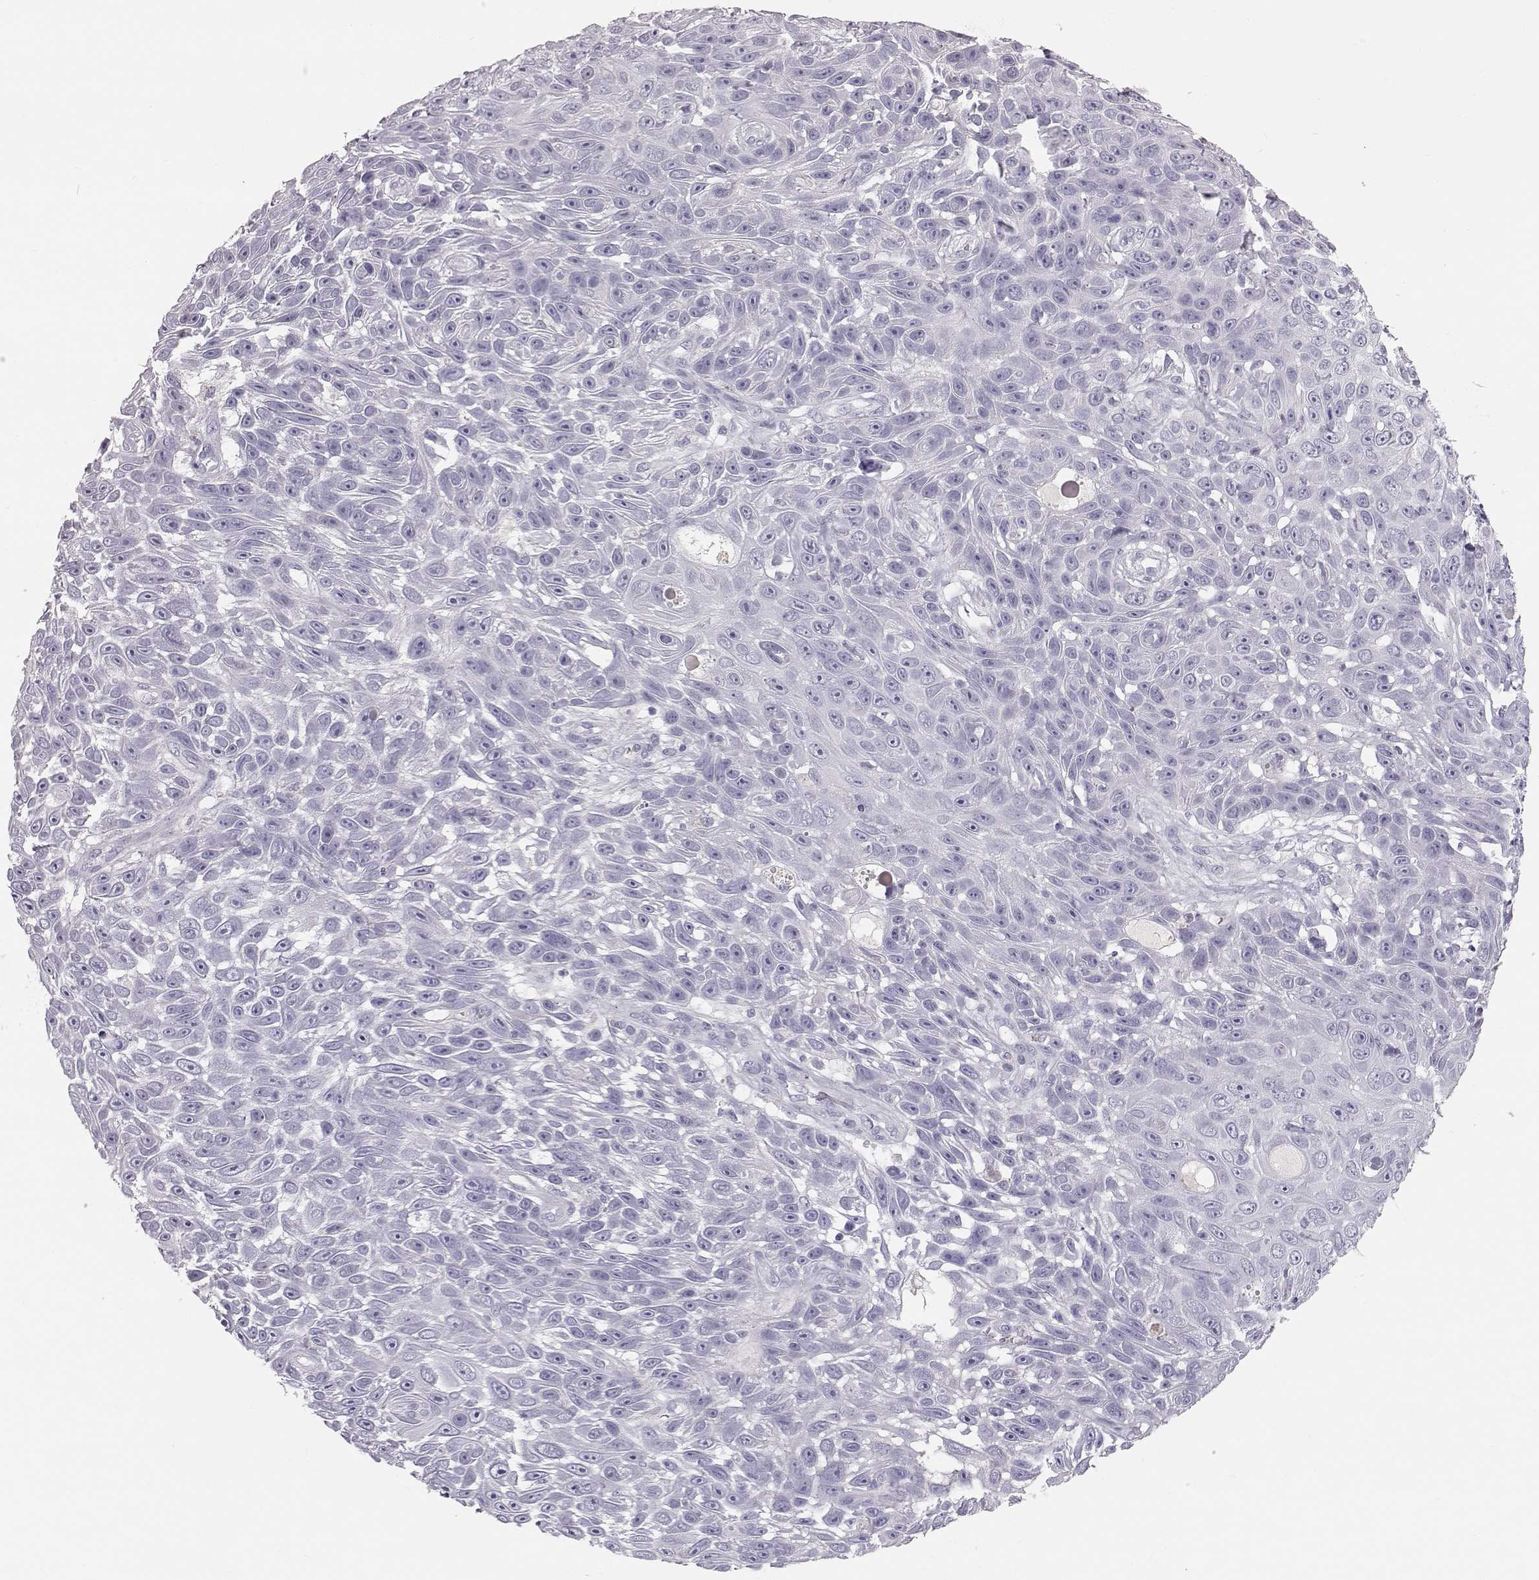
{"staining": {"intensity": "negative", "quantity": "none", "location": "none"}, "tissue": "skin cancer", "cell_type": "Tumor cells", "image_type": "cancer", "snomed": [{"axis": "morphology", "description": "Squamous cell carcinoma, NOS"}, {"axis": "topography", "description": "Skin"}], "caption": "Immunohistochemistry of human skin squamous cell carcinoma shows no positivity in tumor cells.", "gene": "KRTAP16-1", "patient": {"sex": "male", "age": 82}}